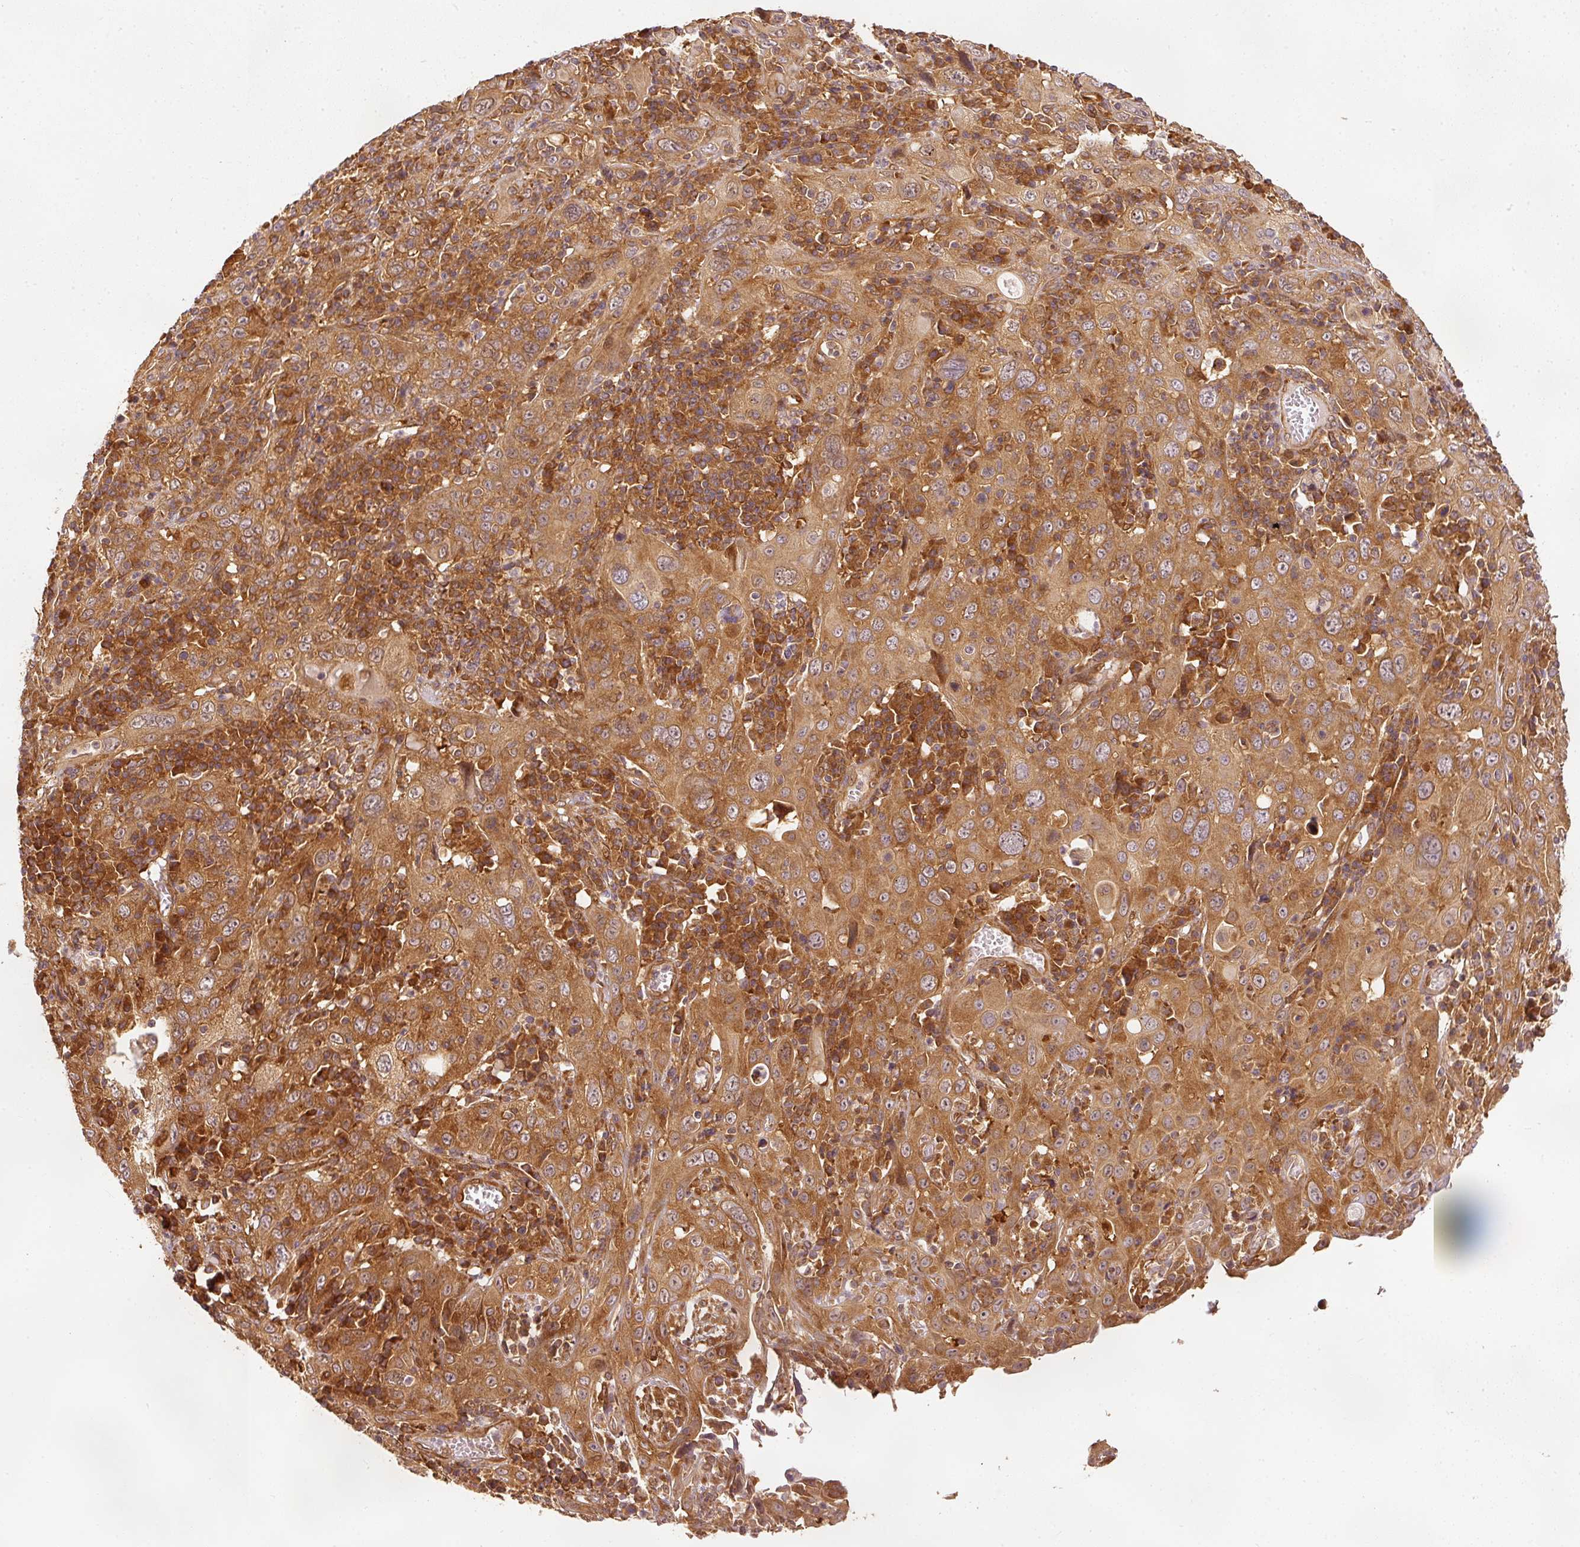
{"staining": {"intensity": "strong", "quantity": ">75%", "location": "cytoplasmic/membranous"}, "tissue": "cervical cancer", "cell_type": "Tumor cells", "image_type": "cancer", "snomed": [{"axis": "morphology", "description": "Squamous cell carcinoma, NOS"}, {"axis": "topography", "description": "Cervix"}], "caption": "Immunohistochemistry (DAB) staining of human cervical squamous cell carcinoma displays strong cytoplasmic/membranous protein expression in approximately >75% of tumor cells. Nuclei are stained in blue.", "gene": "EIF3B", "patient": {"sex": "female", "age": 46}}